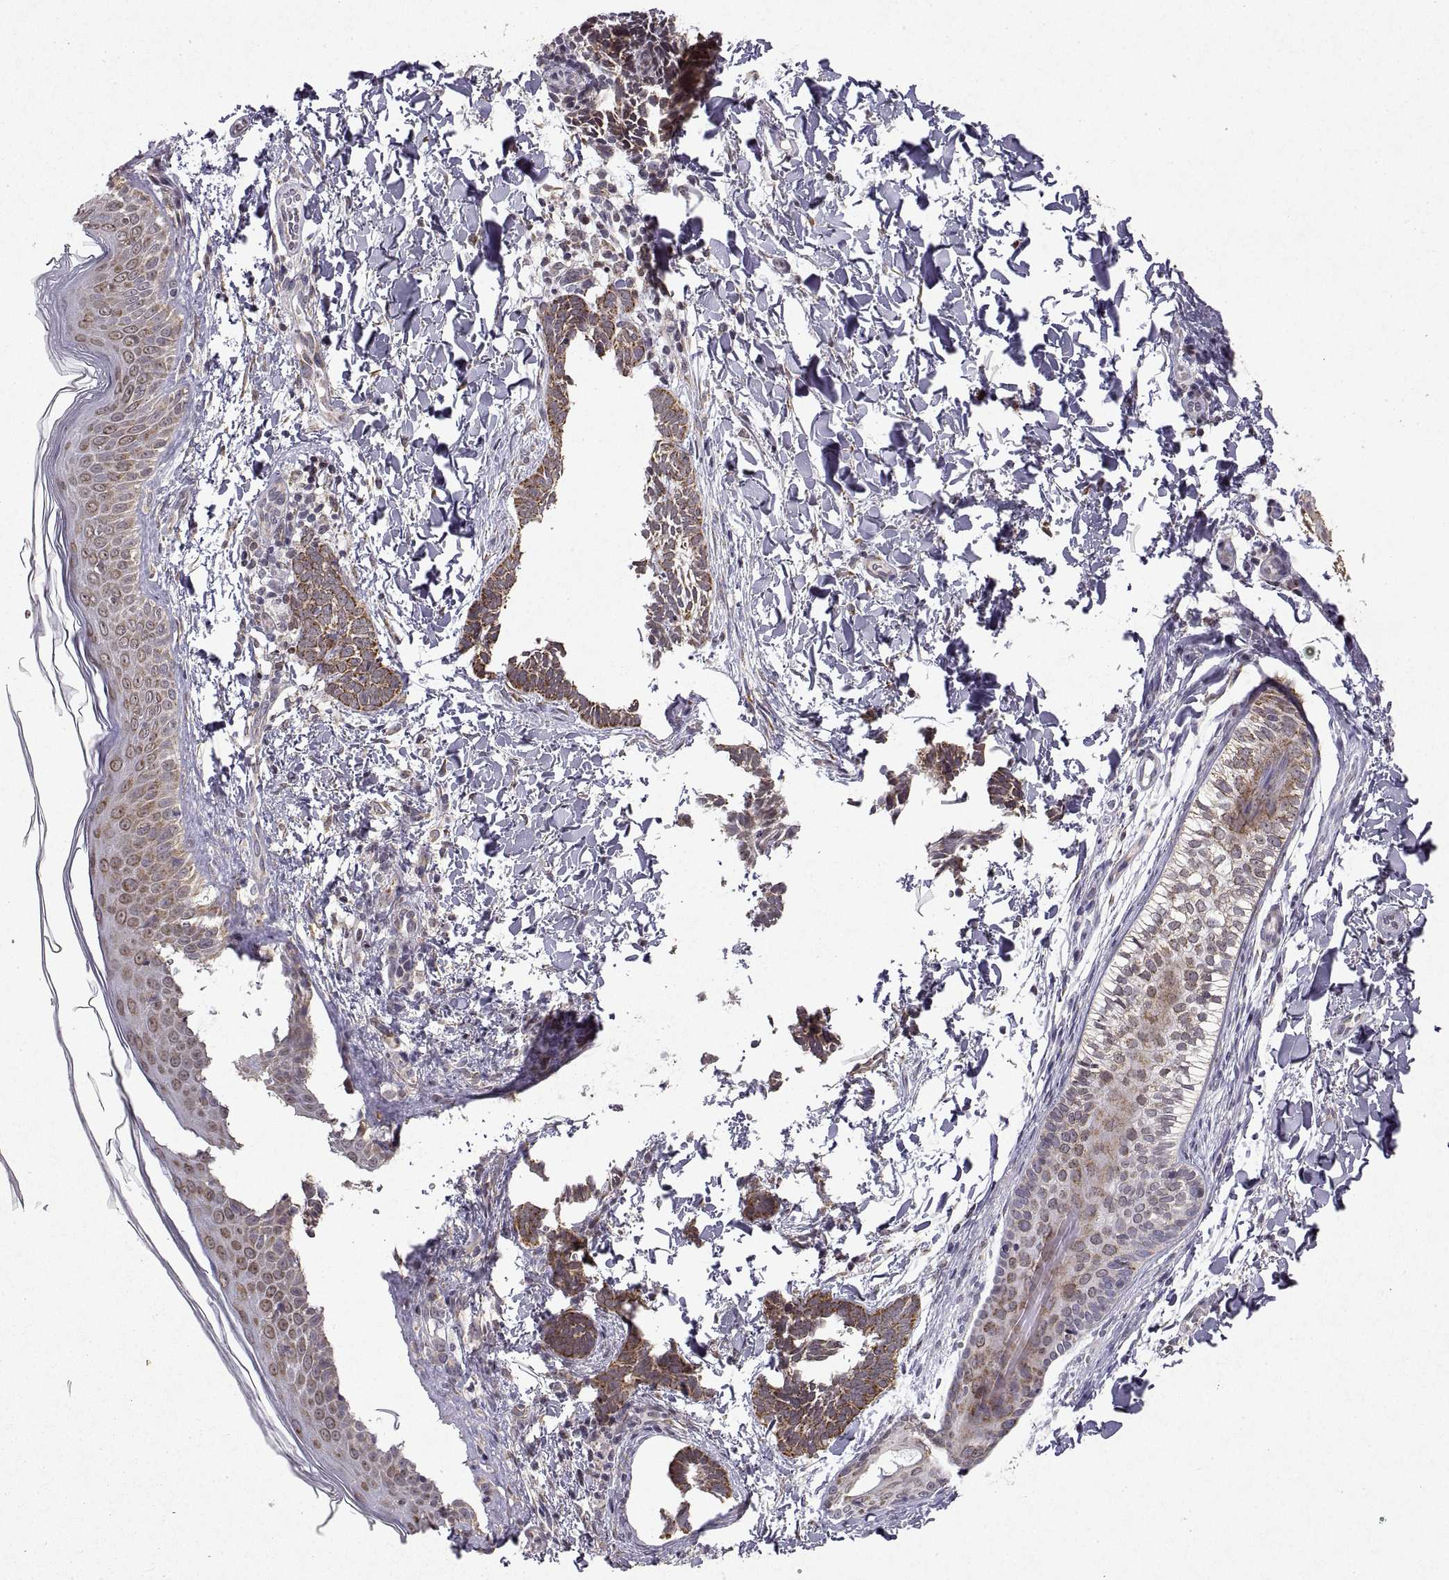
{"staining": {"intensity": "moderate", "quantity": "25%-75%", "location": "cytoplasmic/membranous"}, "tissue": "skin cancer", "cell_type": "Tumor cells", "image_type": "cancer", "snomed": [{"axis": "morphology", "description": "Normal tissue, NOS"}, {"axis": "morphology", "description": "Basal cell carcinoma"}, {"axis": "topography", "description": "Skin"}], "caption": "Immunohistochemical staining of skin cancer displays moderate cytoplasmic/membranous protein positivity in approximately 25%-75% of tumor cells.", "gene": "MANBAL", "patient": {"sex": "male", "age": 46}}